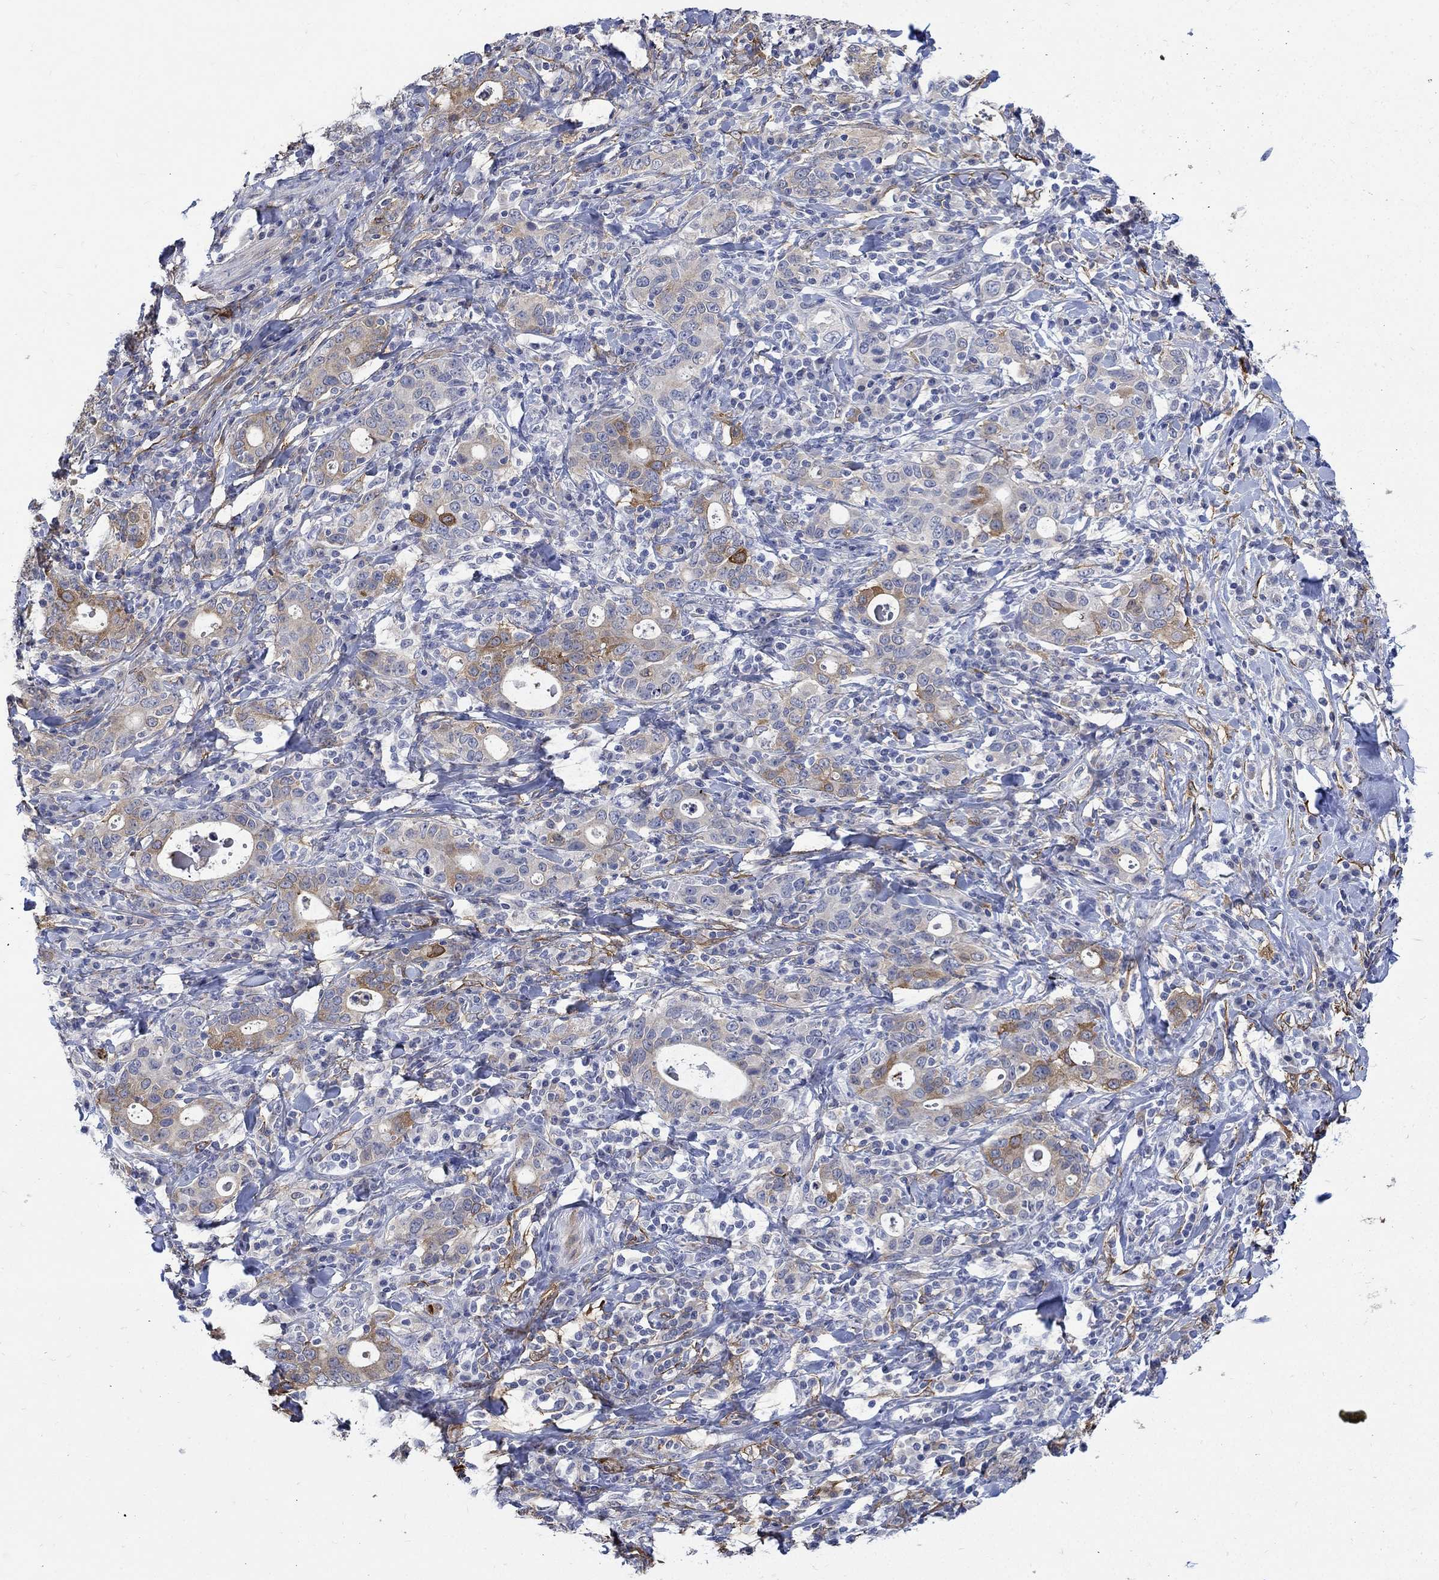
{"staining": {"intensity": "strong", "quantity": "<25%", "location": "cytoplasmic/membranous"}, "tissue": "stomach cancer", "cell_type": "Tumor cells", "image_type": "cancer", "snomed": [{"axis": "morphology", "description": "Adenocarcinoma, NOS"}, {"axis": "topography", "description": "Stomach"}], "caption": "An immunohistochemistry (IHC) image of neoplastic tissue is shown. Protein staining in brown shows strong cytoplasmic/membranous positivity in stomach cancer within tumor cells.", "gene": "TGM2", "patient": {"sex": "male", "age": 79}}